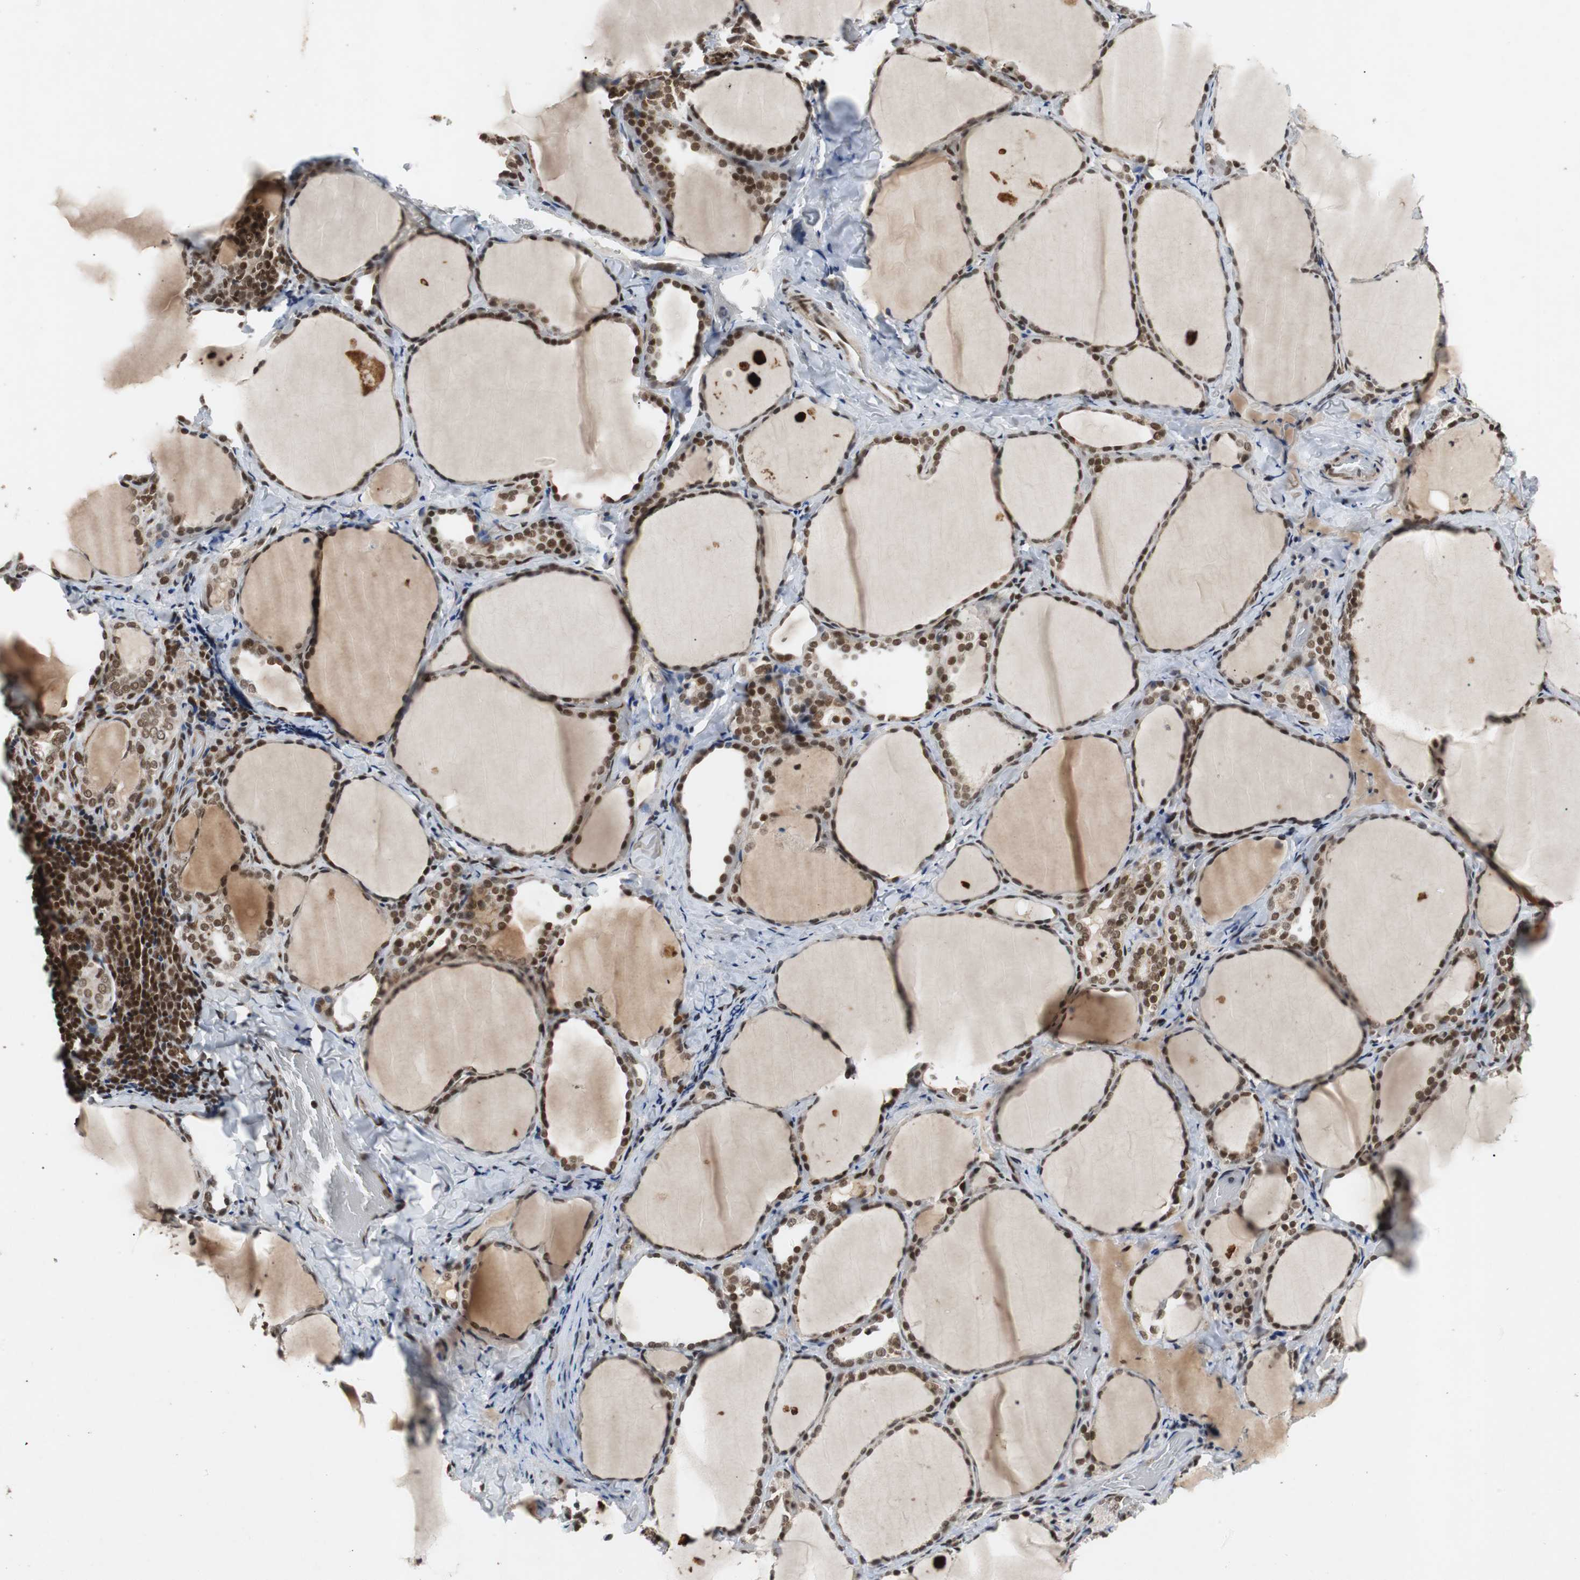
{"staining": {"intensity": "strong", "quantity": ">75%", "location": "nuclear"}, "tissue": "thyroid gland", "cell_type": "Glandular cells", "image_type": "normal", "snomed": [{"axis": "morphology", "description": "Normal tissue, NOS"}, {"axis": "morphology", "description": "Papillary adenocarcinoma, NOS"}, {"axis": "topography", "description": "Thyroid gland"}], "caption": "Immunohistochemical staining of benign thyroid gland displays high levels of strong nuclear positivity in about >75% of glandular cells. Using DAB (brown) and hematoxylin (blue) stains, captured at high magnification using brightfield microscopy.", "gene": "TAF5", "patient": {"sex": "female", "age": 30}}